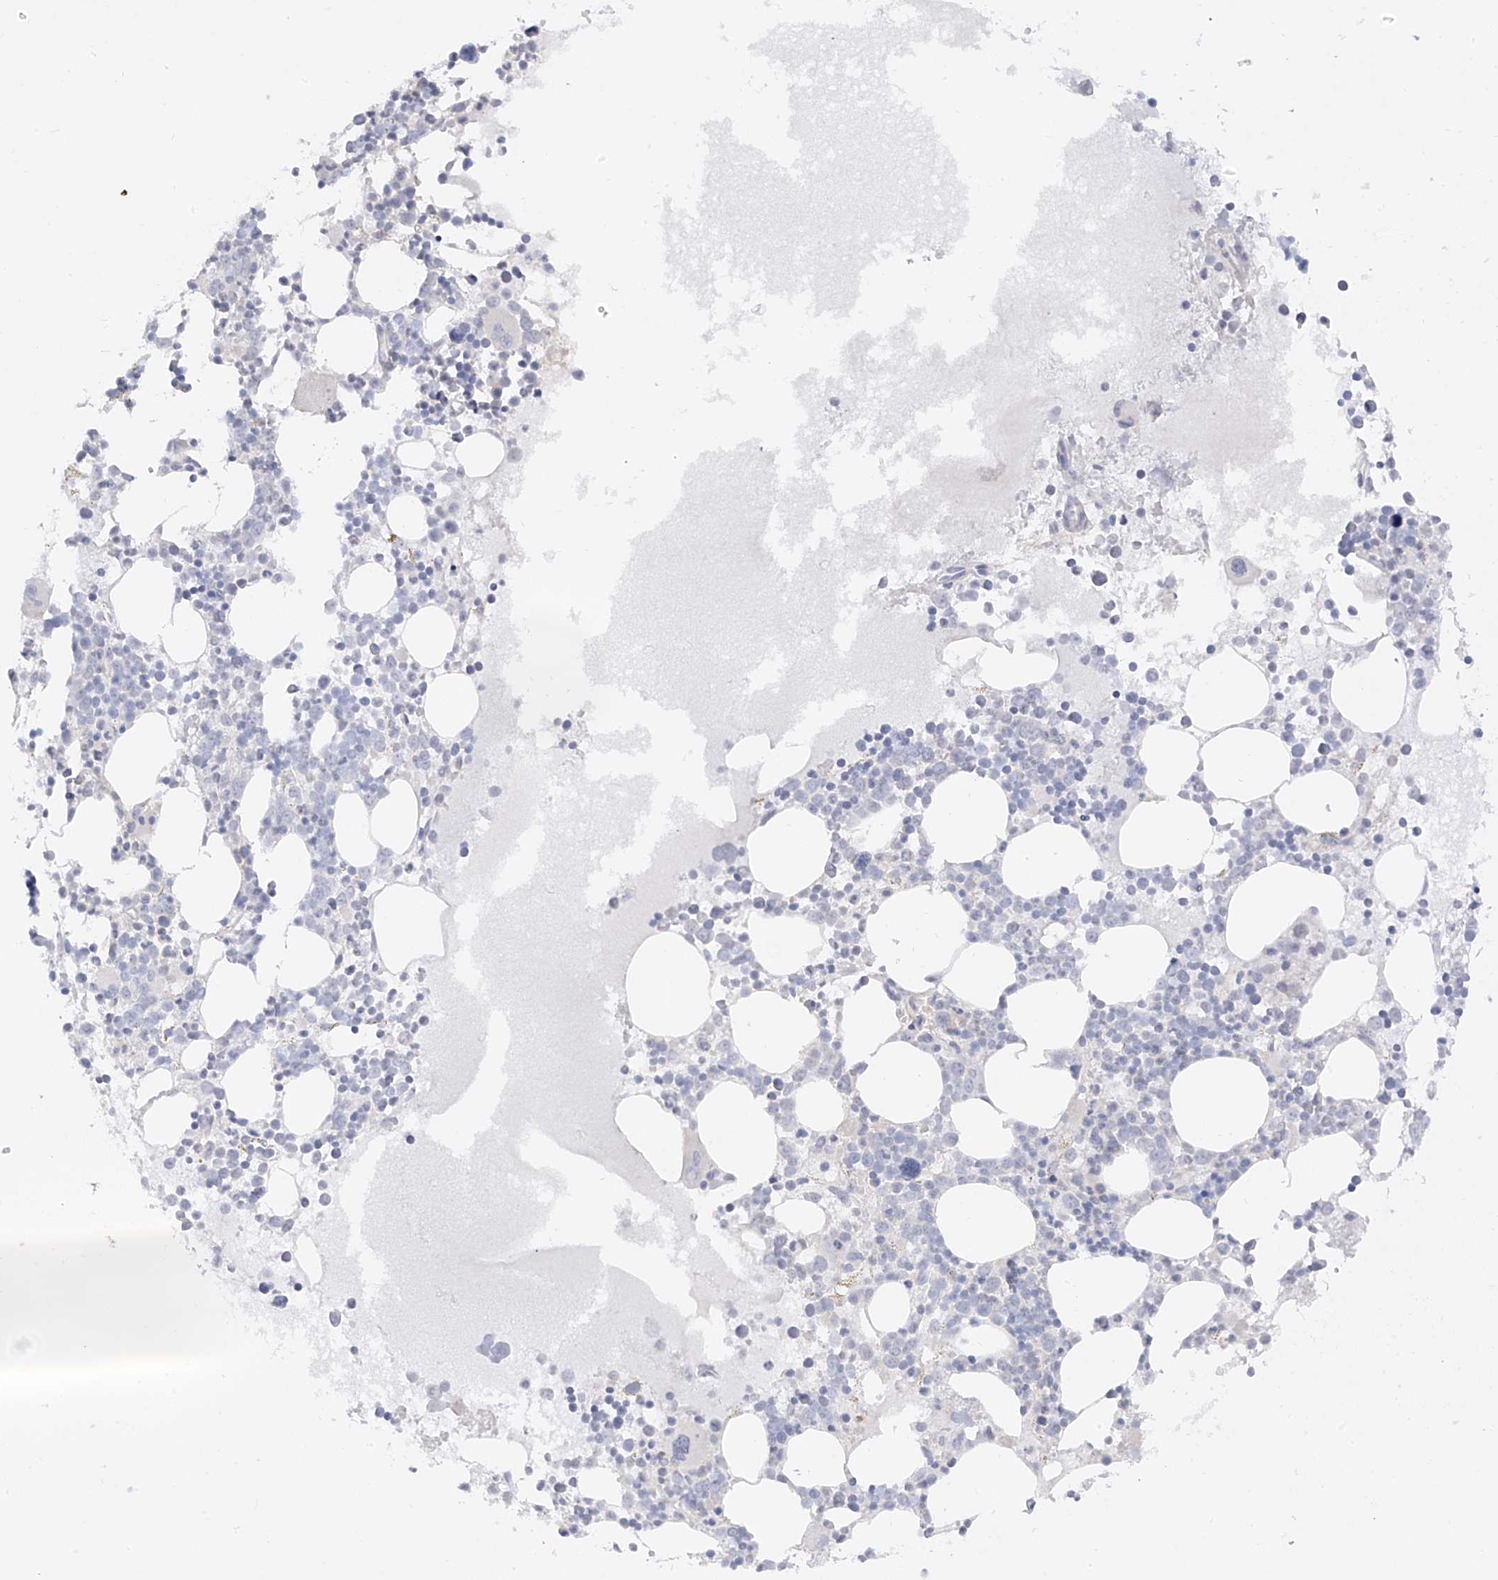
{"staining": {"intensity": "negative", "quantity": "none", "location": "none"}, "tissue": "bone marrow", "cell_type": "Hematopoietic cells", "image_type": "normal", "snomed": [{"axis": "morphology", "description": "Normal tissue, NOS"}, {"axis": "topography", "description": "Bone marrow"}], "caption": "Immunohistochemical staining of normal bone marrow exhibits no significant expression in hematopoietic cells.", "gene": "DCDC2", "patient": {"sex": "female", "age": 62}}